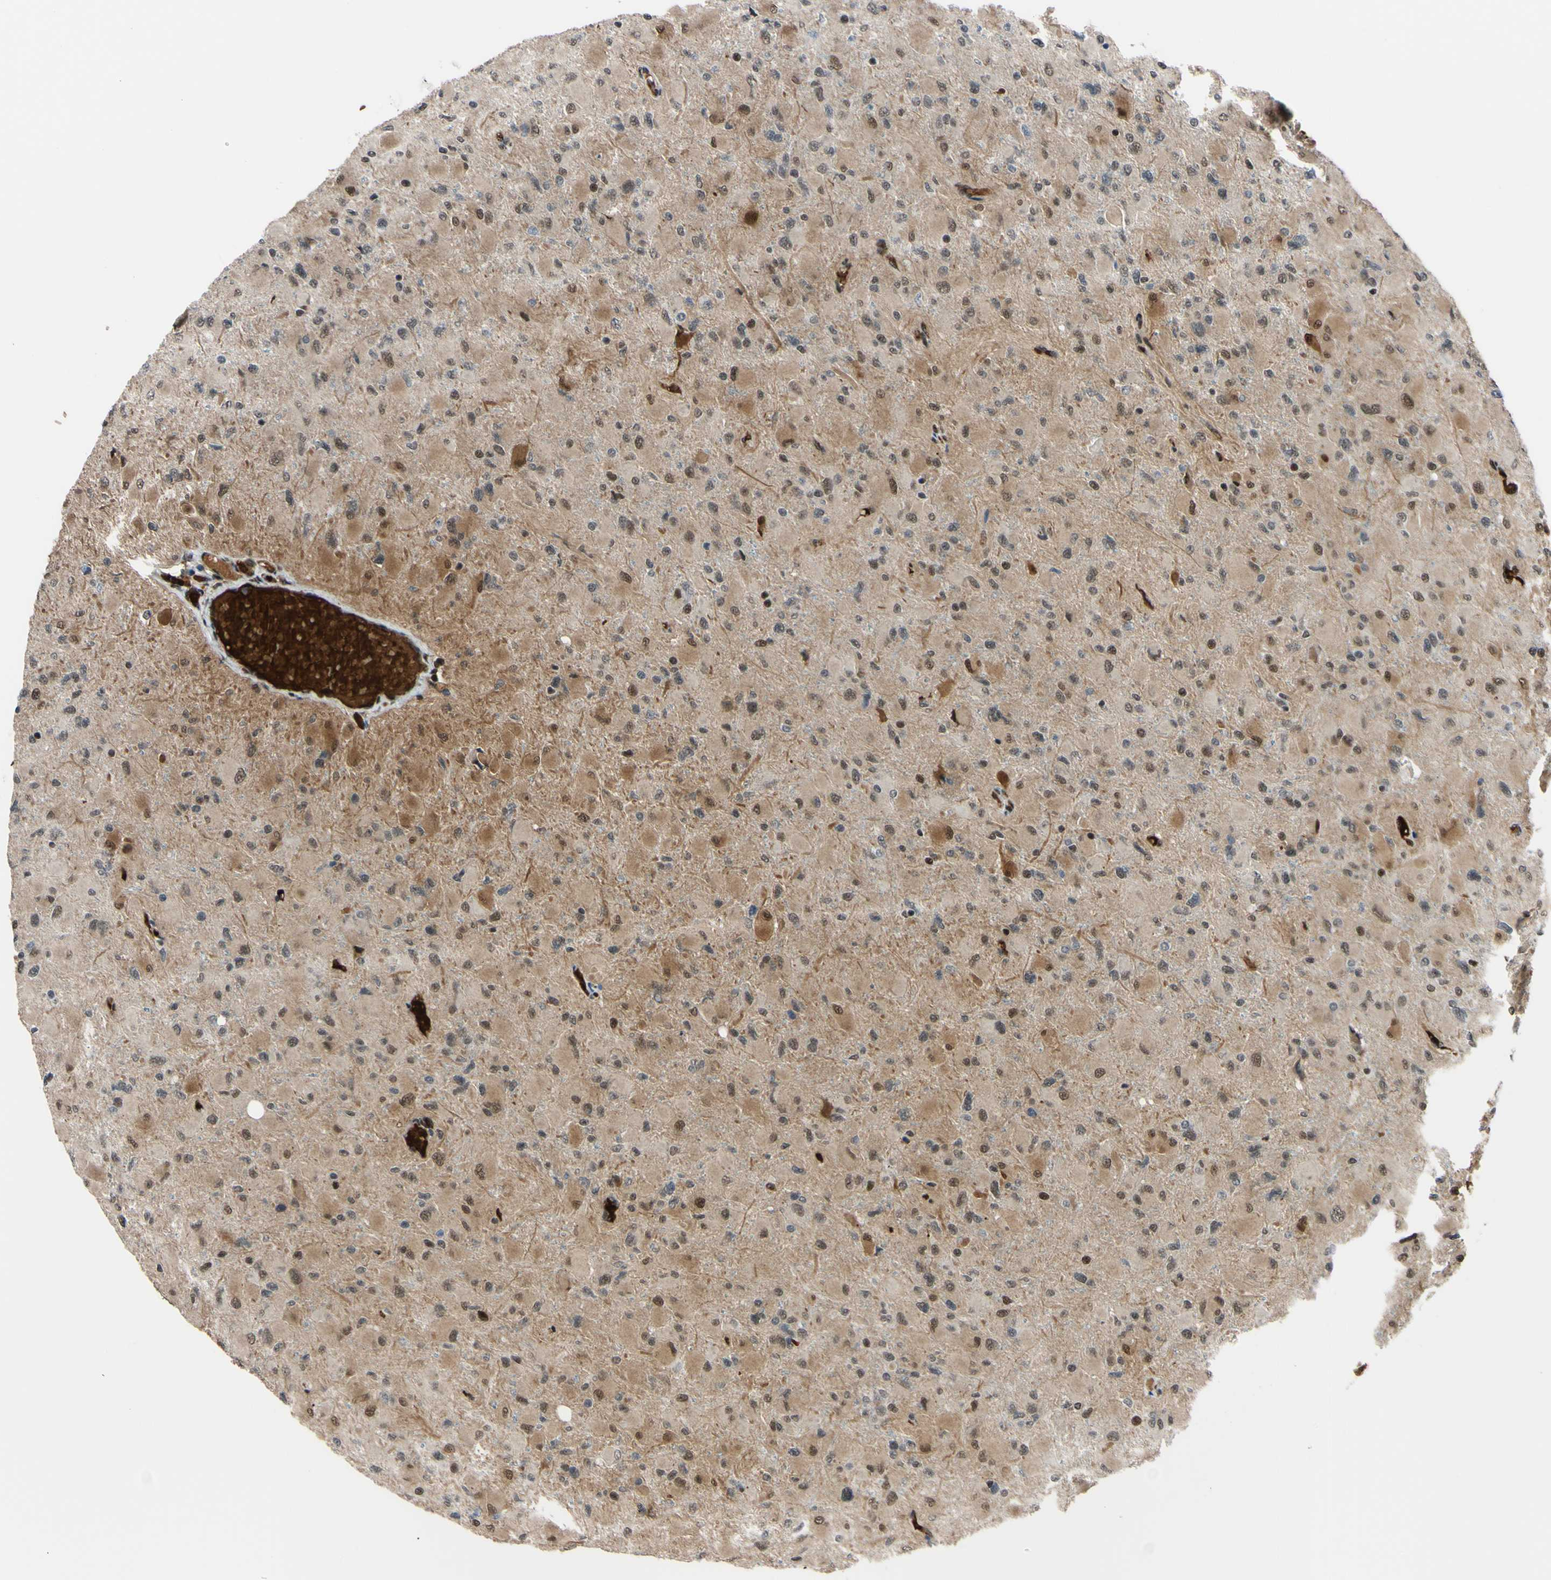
{"staining": {"intensity": "moderate", "quantity": ">75%", "location": "cytoplasmic/membranous,nuclear"}, "tissue": "glioma", "cell_type": "Tumor cells", "image_type": "cancer", "snomed": [{"axis": "morphology", "description": "Glioma, malignant, High grade"}, {"axis": "topography", "description": "Cerebral cortex"}], "caption": "Brown immunohistochemical staining in human glioma demonstrates moderate cytoplasmic/membranous and nuclear positivity in about >75% of tumor cells. Immunohistochemistry (ihc) stains the protein in brown and the nuclei are stained blue.", "gene": "THAP12", "patient": {"sex": "female", "age": 36}}